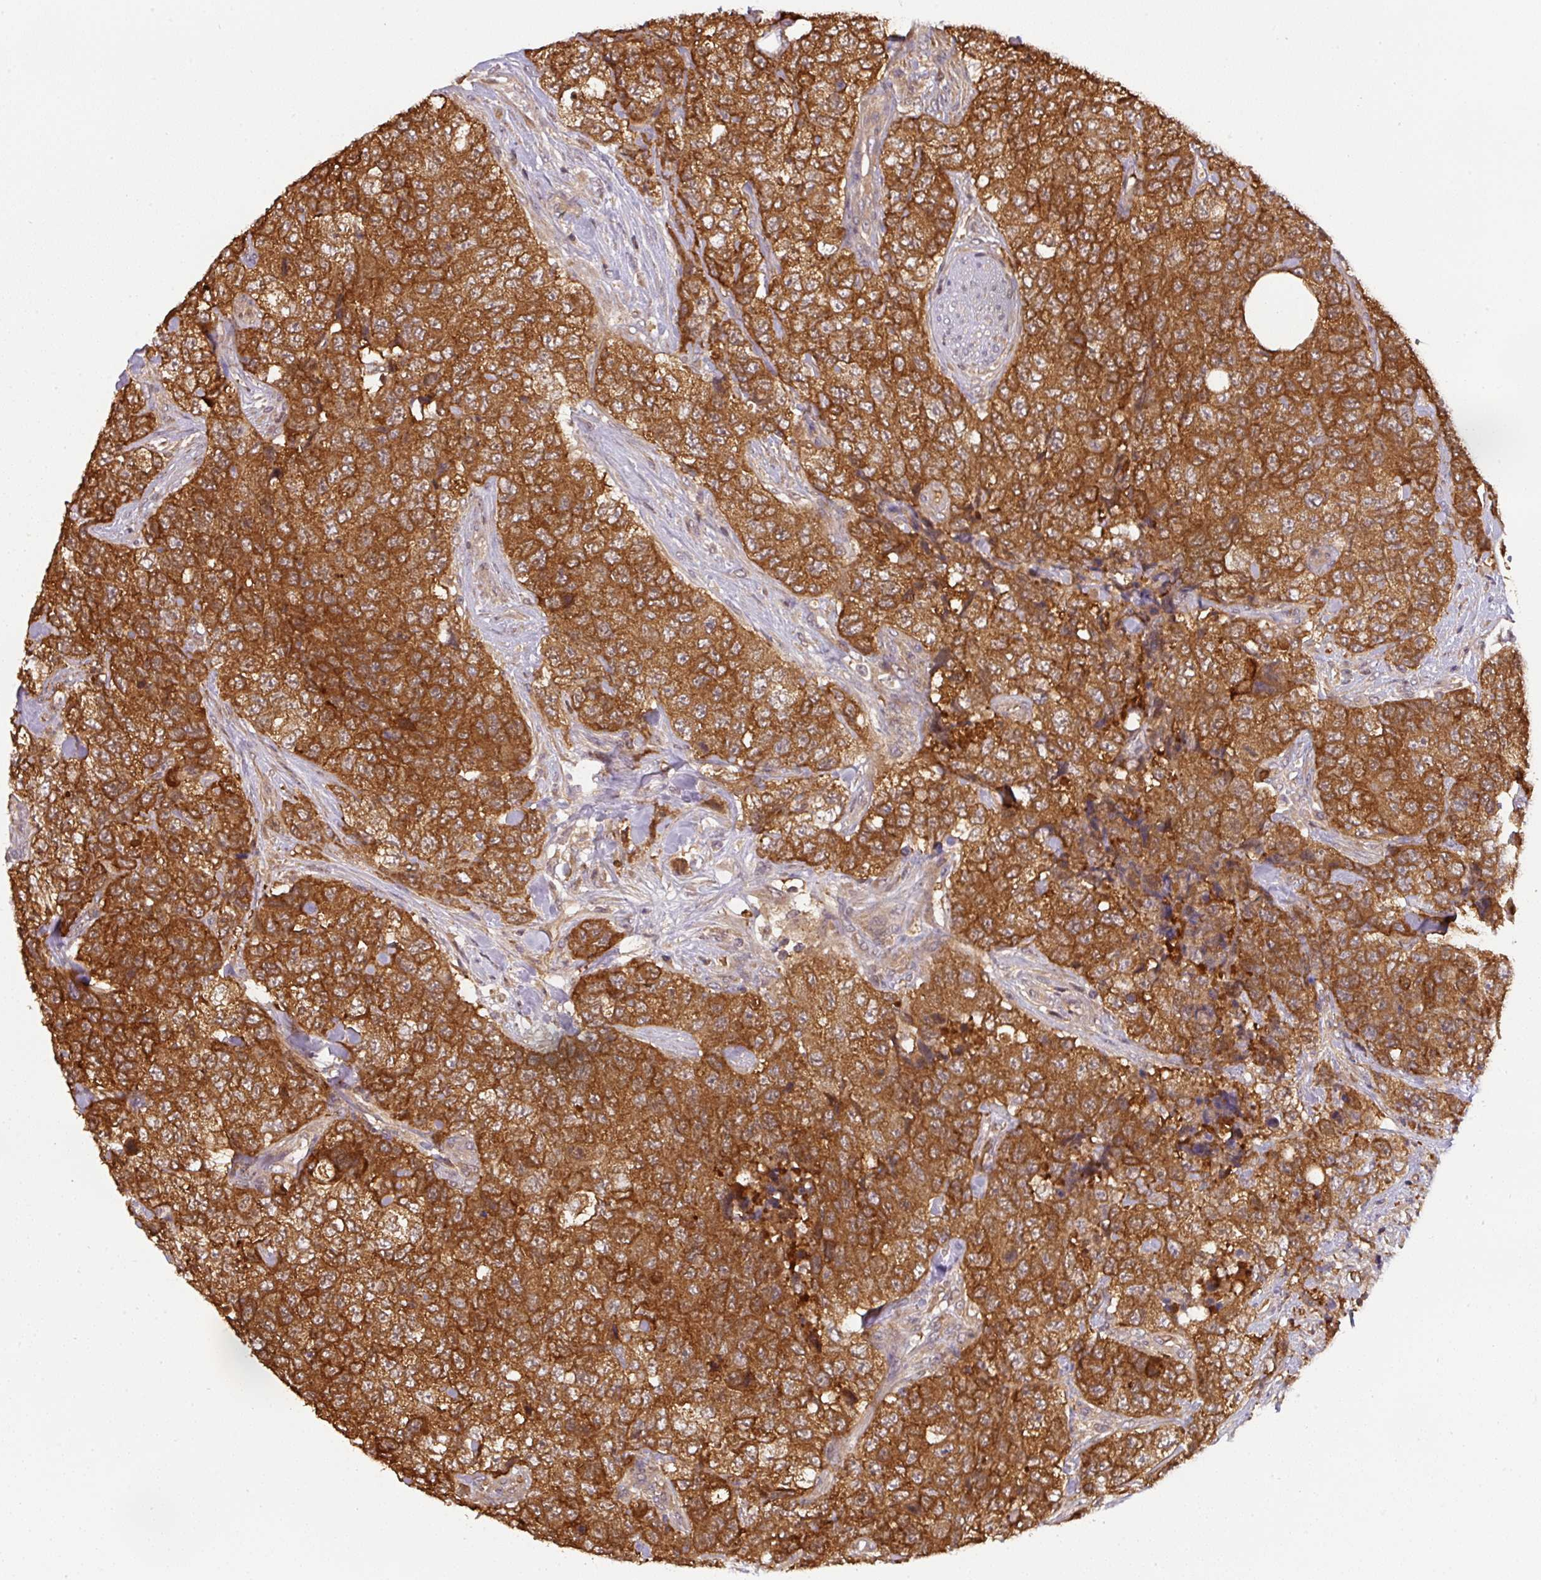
{"staining": {"intensity": "strong", "quantity": ">75%", "location": "cytoplasmic/membranous"}, "tissue": "urothelial cancer", "cell_type": "Tumor cells", "image_type": "cancer", "snomed": [{"axis": "morphology", "description": "Urothelial carcinoma, High grade"}, {"axis": "topography", "description": "Urinary bladder"}], "caption": "High-grade urothelial carcinoma was stained to show a protein in brown. There is high levels of strong cytoplasmic/membranous staining in about >75% of tumor cells.", "gene": "ST13", "patient": {"sex": "female", "age": 78}}